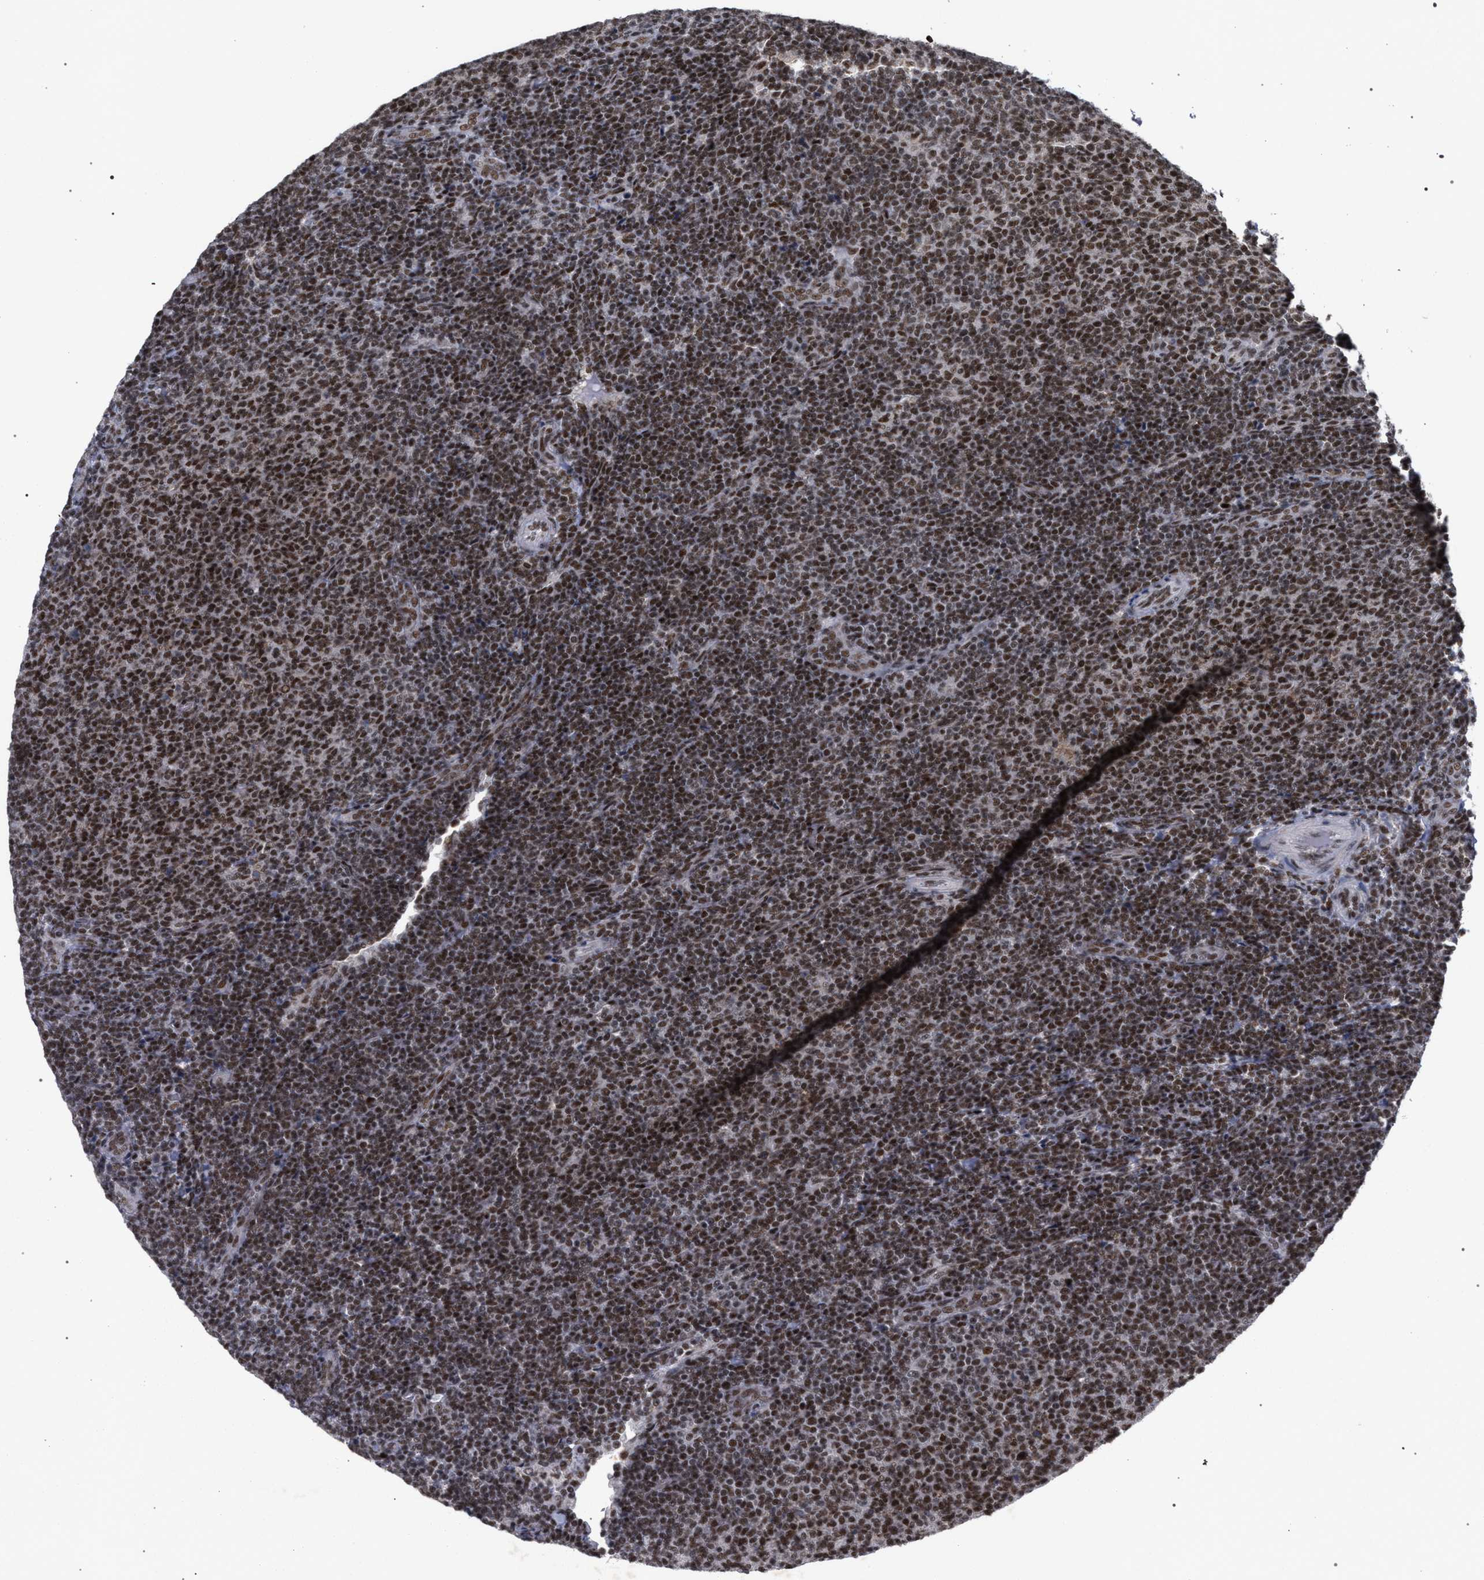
{"staining": {"intensity": "moderate", "quantity": ">75%", "location": "nuclear"}, "tissue": "lymphoma", "cell_type": "Tumor cells", "image_type": "cancer", "snomed": [{"axis": "morphology", "description": "Malignant lymphoma, non-Hodgkin's type, Low grade"}, {"axis": "topography", "description": "Lymph node"}], "caption": "Immunohistochemistry (IHC) photomicrograph of neoplastic tissue: lymphoma stained using immunohistochemistry (IHC) displays medium levels of moderate protein expression localized specifically in the nuclear of tumor cells, appearing as a nuclear brown color.", "gene": "SCAF4", "patient": {"sex": "male", "age": 66}}